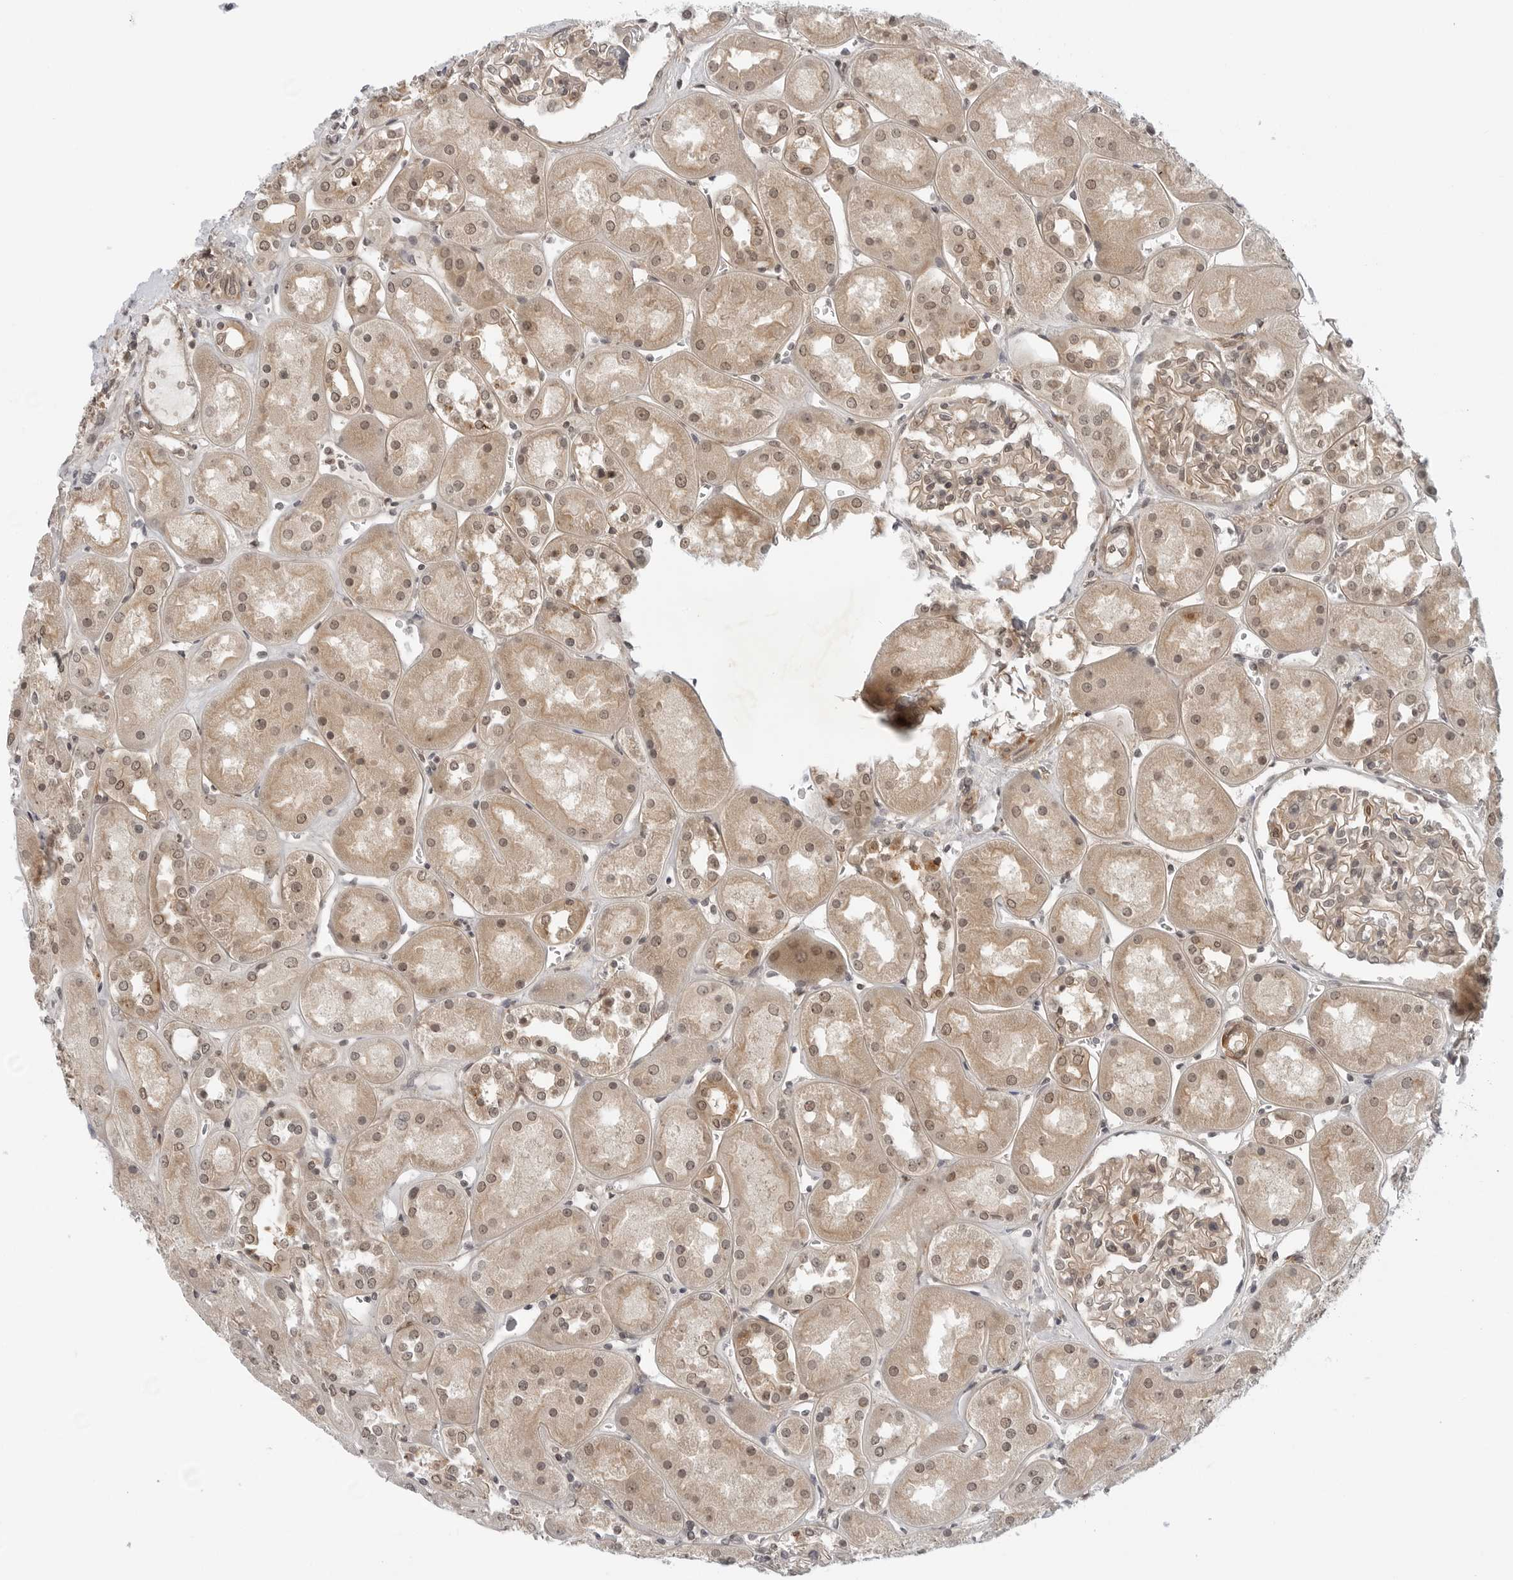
{"staining": {"intensity": "moderate", "quantity": "25%-75%", "location": "cytoplasmic/membranous,nuclear"}, "tissue": "kidney", "cell_type": "Cells in glomeruli", "image_type": "normal", "snomed": [{"axis": "morphology", "description": "Normal tissue, NOS"}, {"axis": "topography", "description": "Kidney"}], "caption": "A medium amount of moderate cytoplasmic/membranous,nuclear staining is identified in approximately 25%-75% of cells in glomeruli in benign kidney.", "gene": "MAP2K5", "patient": {"sex": "male", "age": 70}}